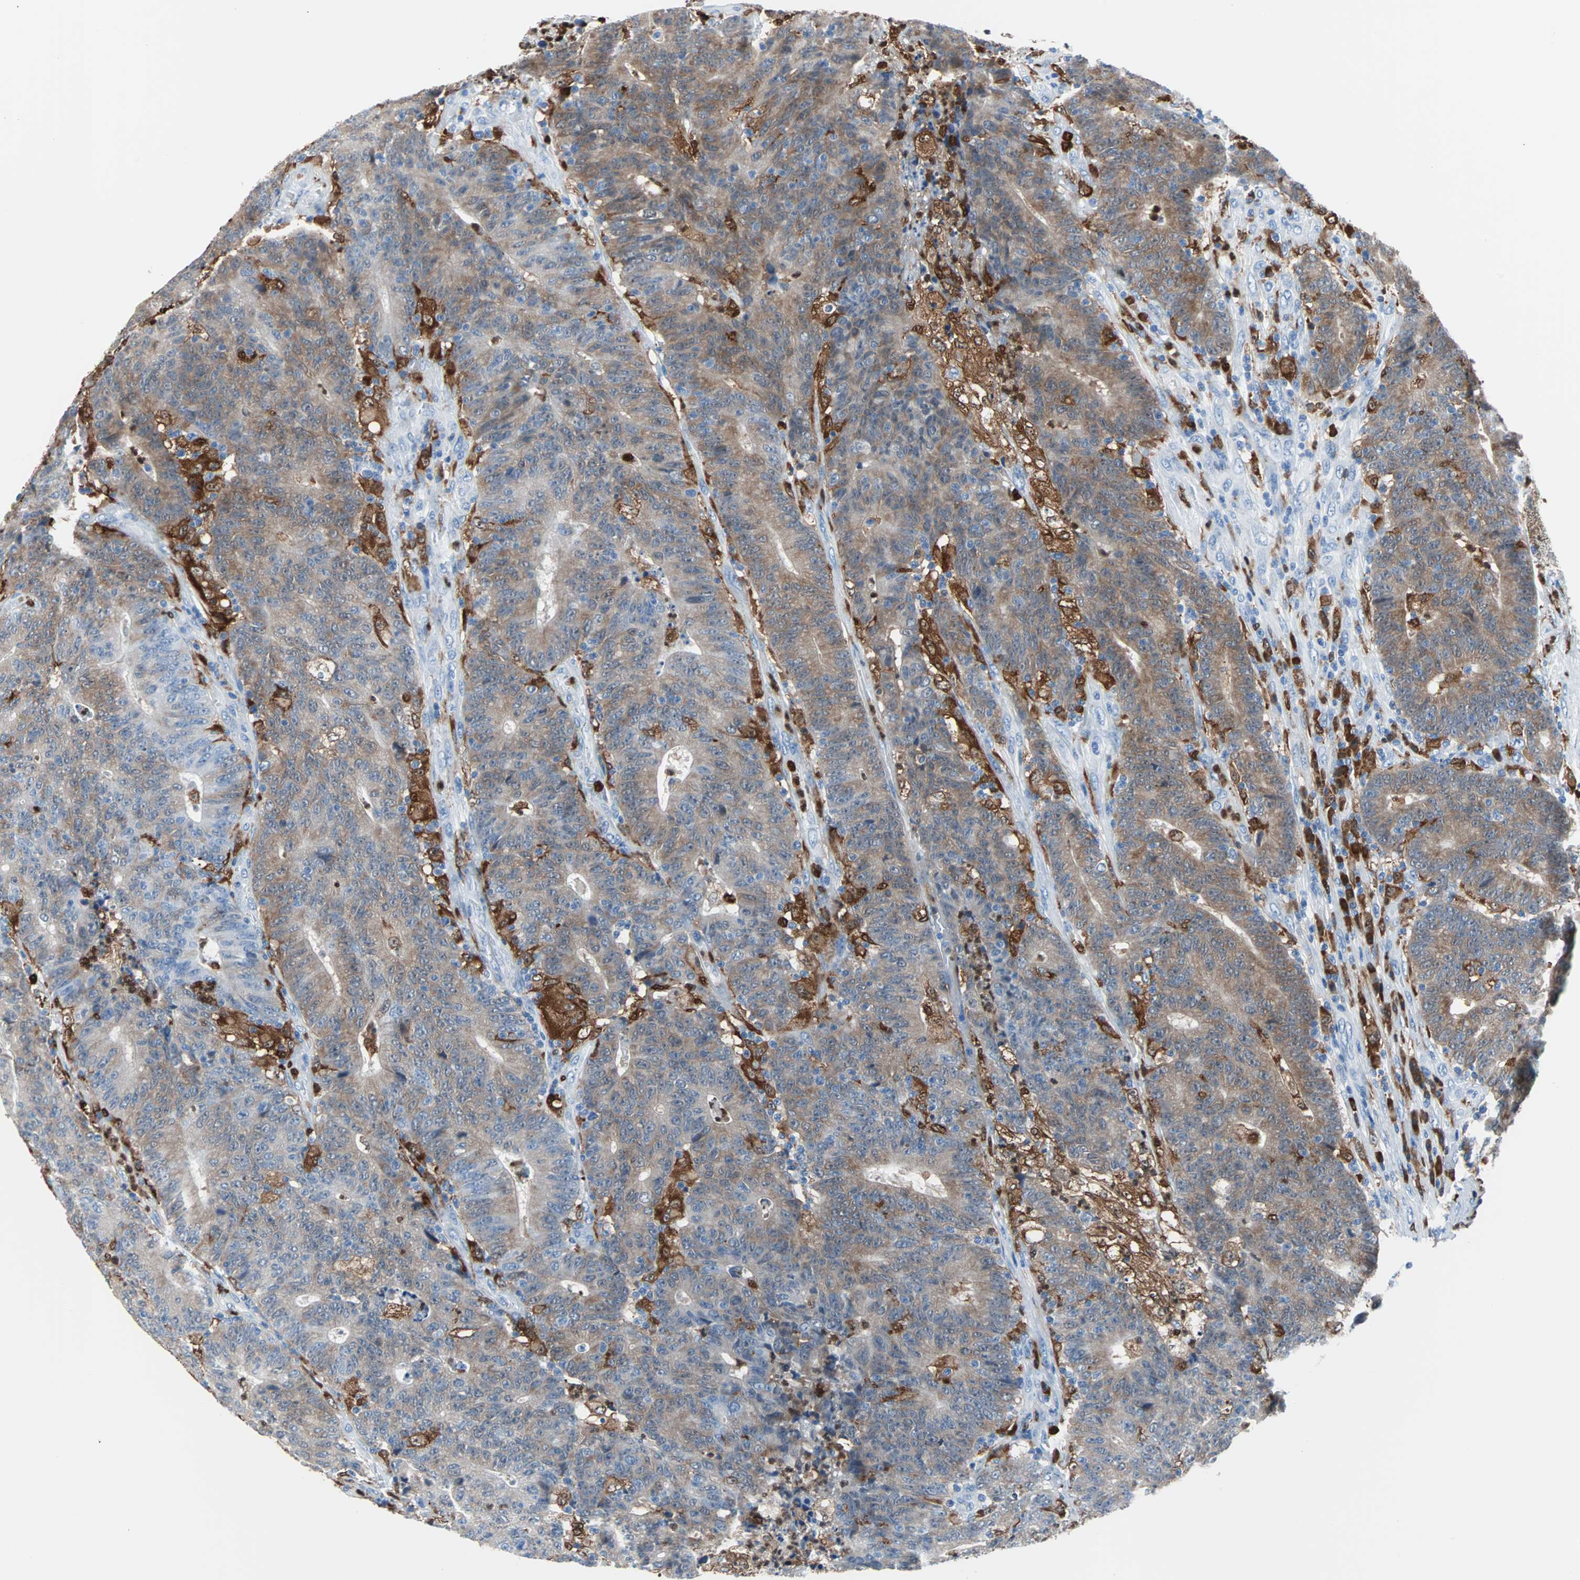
{"staining": {"intensity": "weak", "quantity": "25%-75%", "location": "cytoplasmic/membranous"}, "tissue": "colorectal cancer", "cell_type": "Tumor cells", "image_type": "cancer", "snomed": [{"axis": "morphology", "description": "Normal tissue, NOS"}, {"axis": "morphology", "description": "Adenocarcinoma, NOS"}, {"axis": "topography", "description": "Colon"}], "caption": "Tumor cells reveal weak cytoplasmic/membranous expression in approximately 25%-75% of cells in colorectal adenocarcinoma.", "gene": "SYK", "patient": {"sex": "female", "age": 75}}